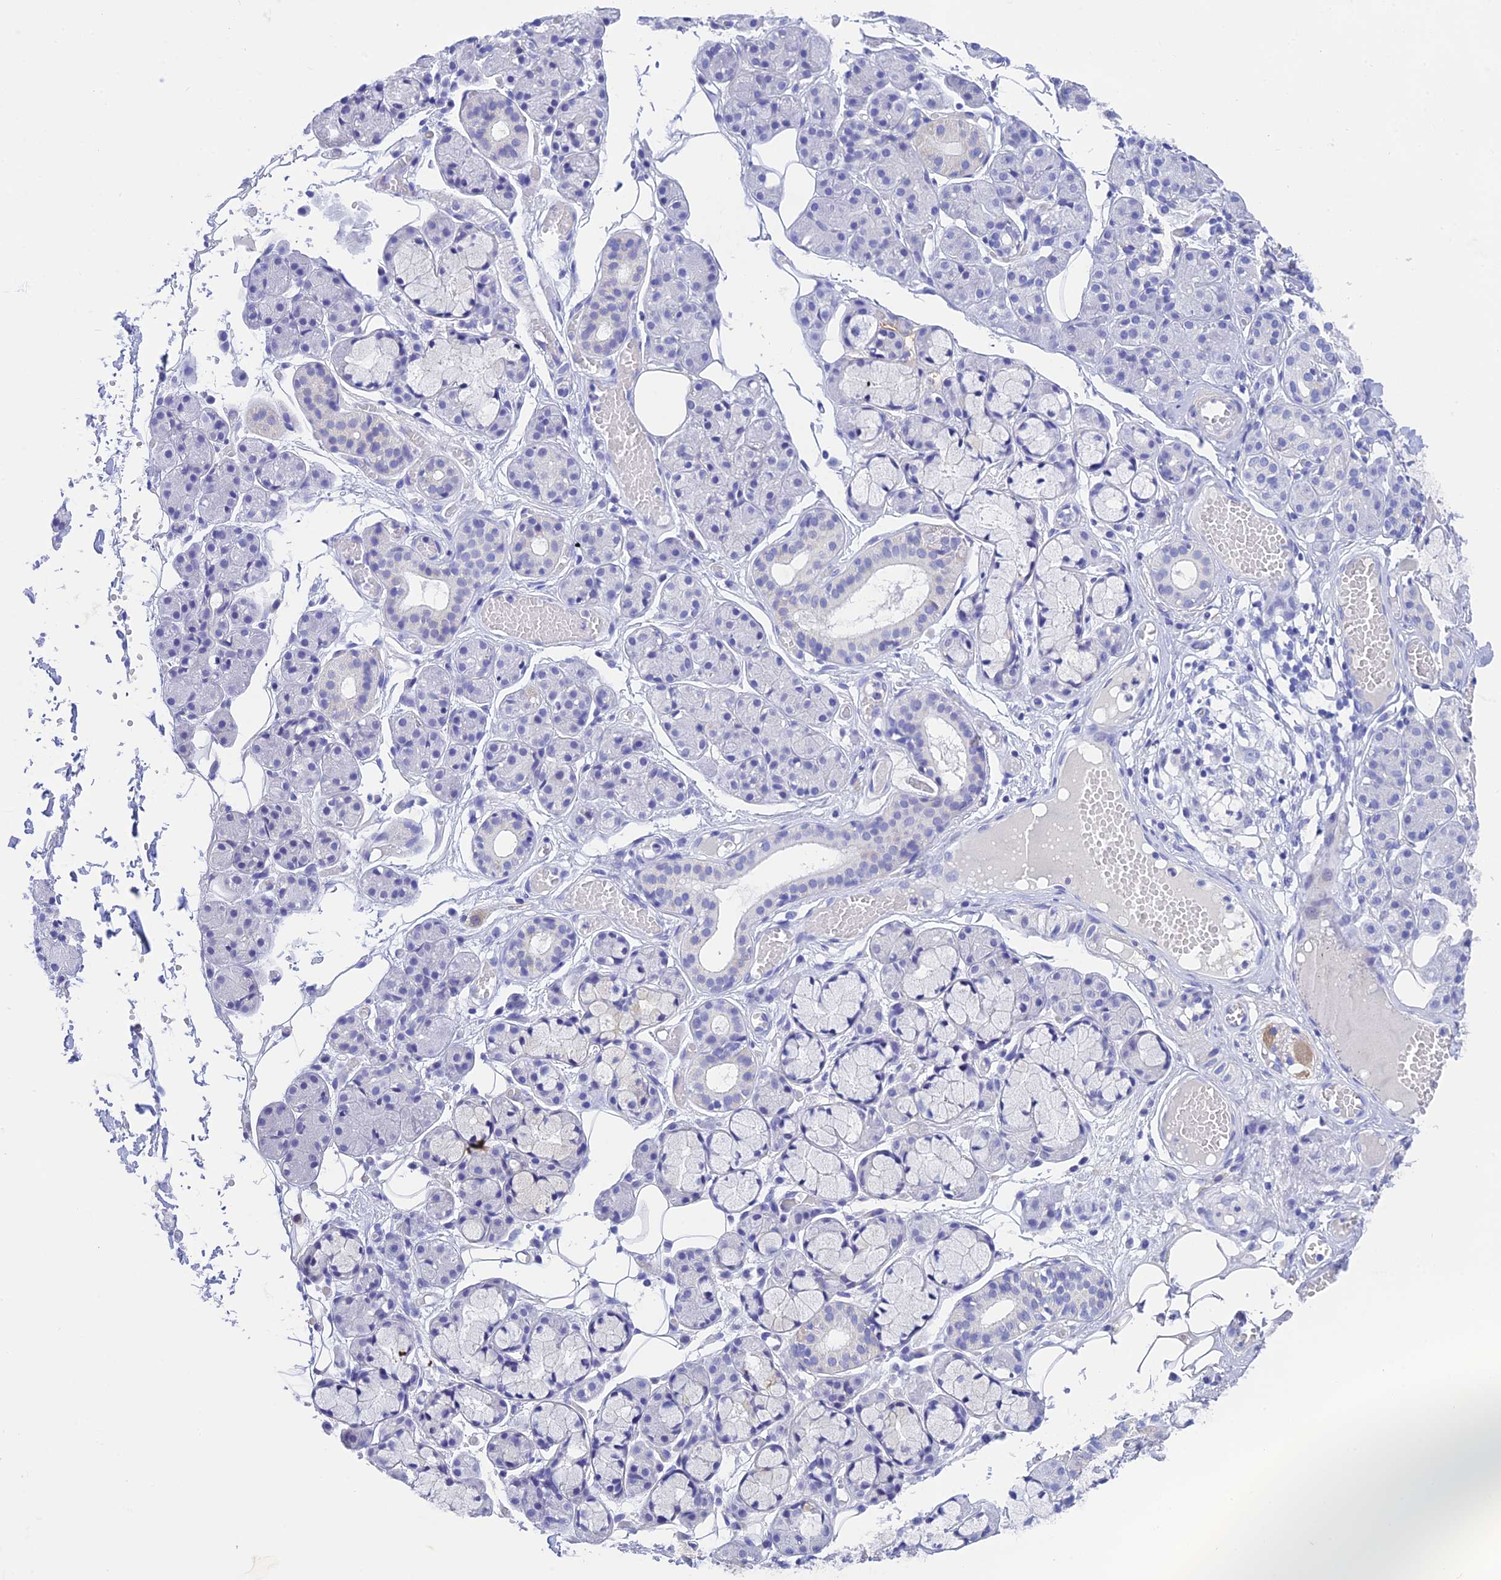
{"staining": {"intensity": "negative", "quantity": "none", "location": "none"}, "tissue": "salivary gland", "cell_type": "Glandular cells", "image_type": "normal", "snomed": [{"axis": "morphology", "description": "Normal tissue, NOS"}, {"axis": "topography", "description": "Salivary gland"}], "caption": "The histopathology image shows no staining of glandular cells in benign salivary gland.", "gene": "KDELR3", "patient": {"sex": "male", "age": 63}}